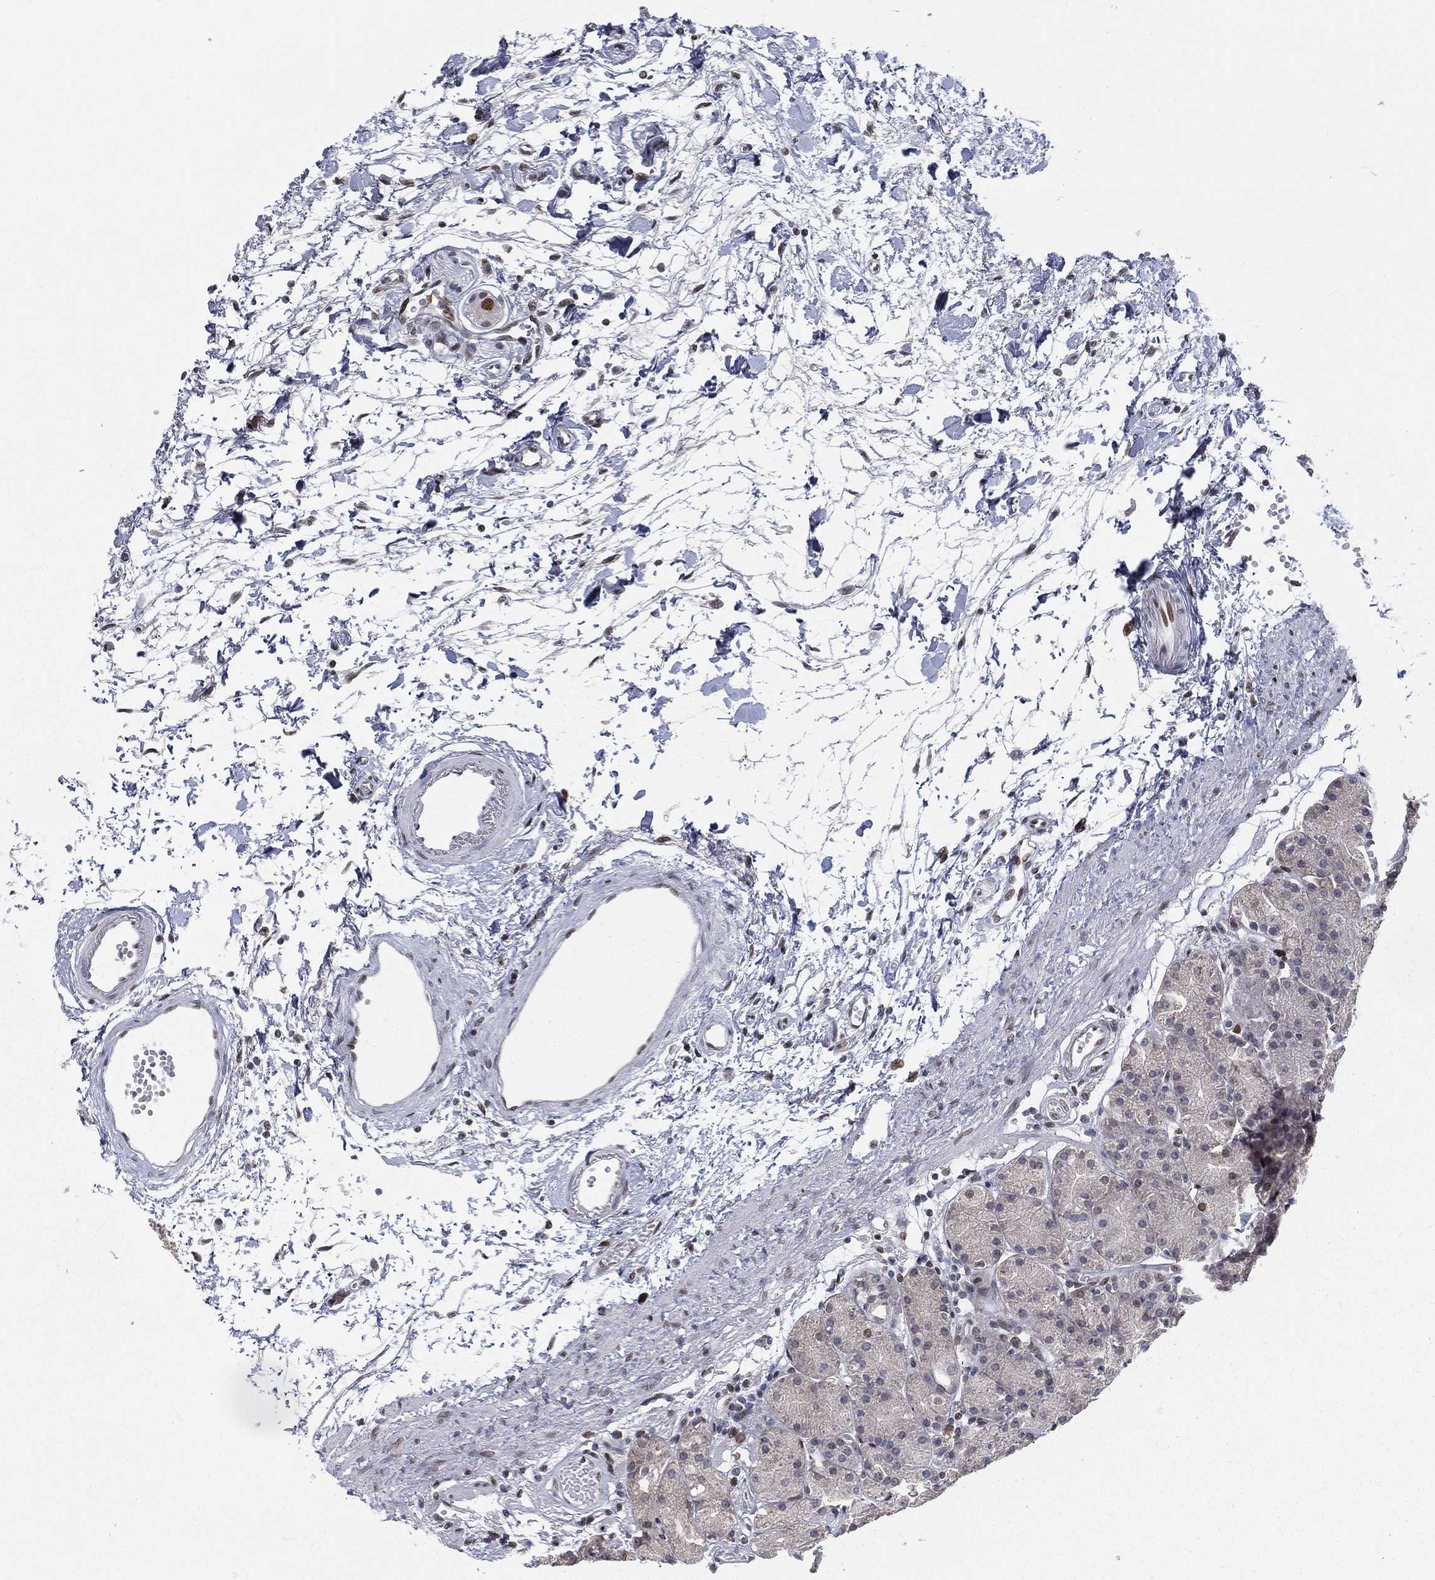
{"staining": {"intensity": "strong", "quantity": "<25%", "location": "nuclear"}, "tissue": "stomach", "cell_type": "Glandular cells", "image_type": "normal", "snomed": [{"axis": "morphology", "description": "Normal tissue, NOS"}, {"axis": "morphology", "description": "Adenocarcinoma, NOS"}, {"axis": "topography", "description": "Stomach"}], "caption": "Glandular cells show strong nuclear expression in about <25% of cells in benign stomach. The staining was performed using DAB (3,3'-diaminobenzidine), with brown indicating positive protein expression. Nuclei are stained blue with hematoxylin.", "gene": "RTF1", "patient": {"sex": "female", "age": 81}}